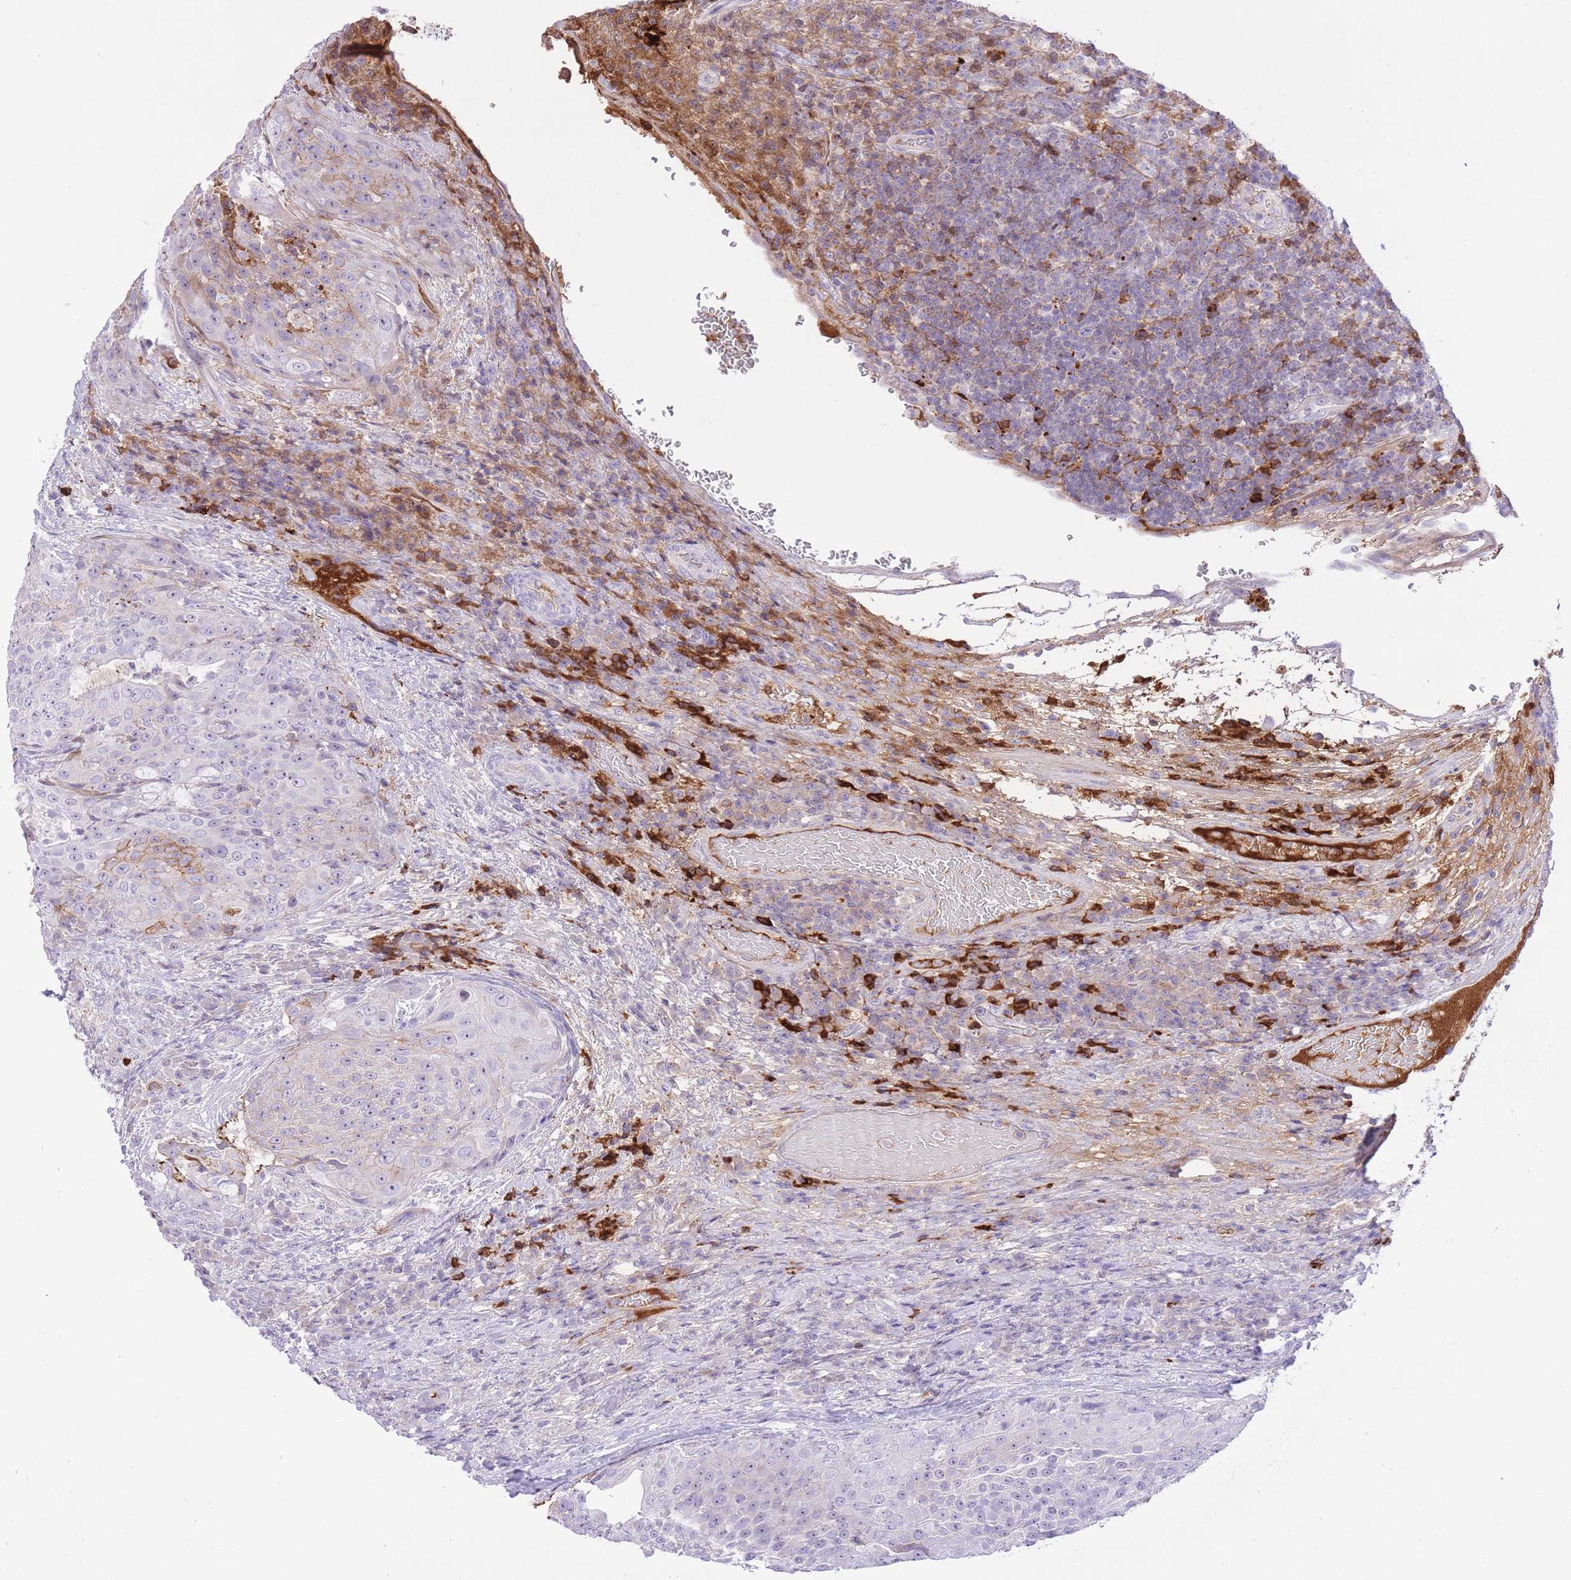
{"staining": {"intensity": "moderate", "quantity": "25%-75%", "location": "cytoplasmic/membranous"}, "tissue": "urothelial cancer", "cell_type": "Tumor cells", "image_type": "cancer", "snomed": [{"axis": "morphology", "description": "Urothelial carcinoma, High grade"}, {"axis": "topography", "description": "Urinary bladder"}], "caption": "Protein staining displays moderate cytoplasmic/membranous positivity in about 25%-75% of tumor cells in urothelial carcinoma (high-grade).", "gene": "HRG", "patient": {"sex": "female", "age": 63}}